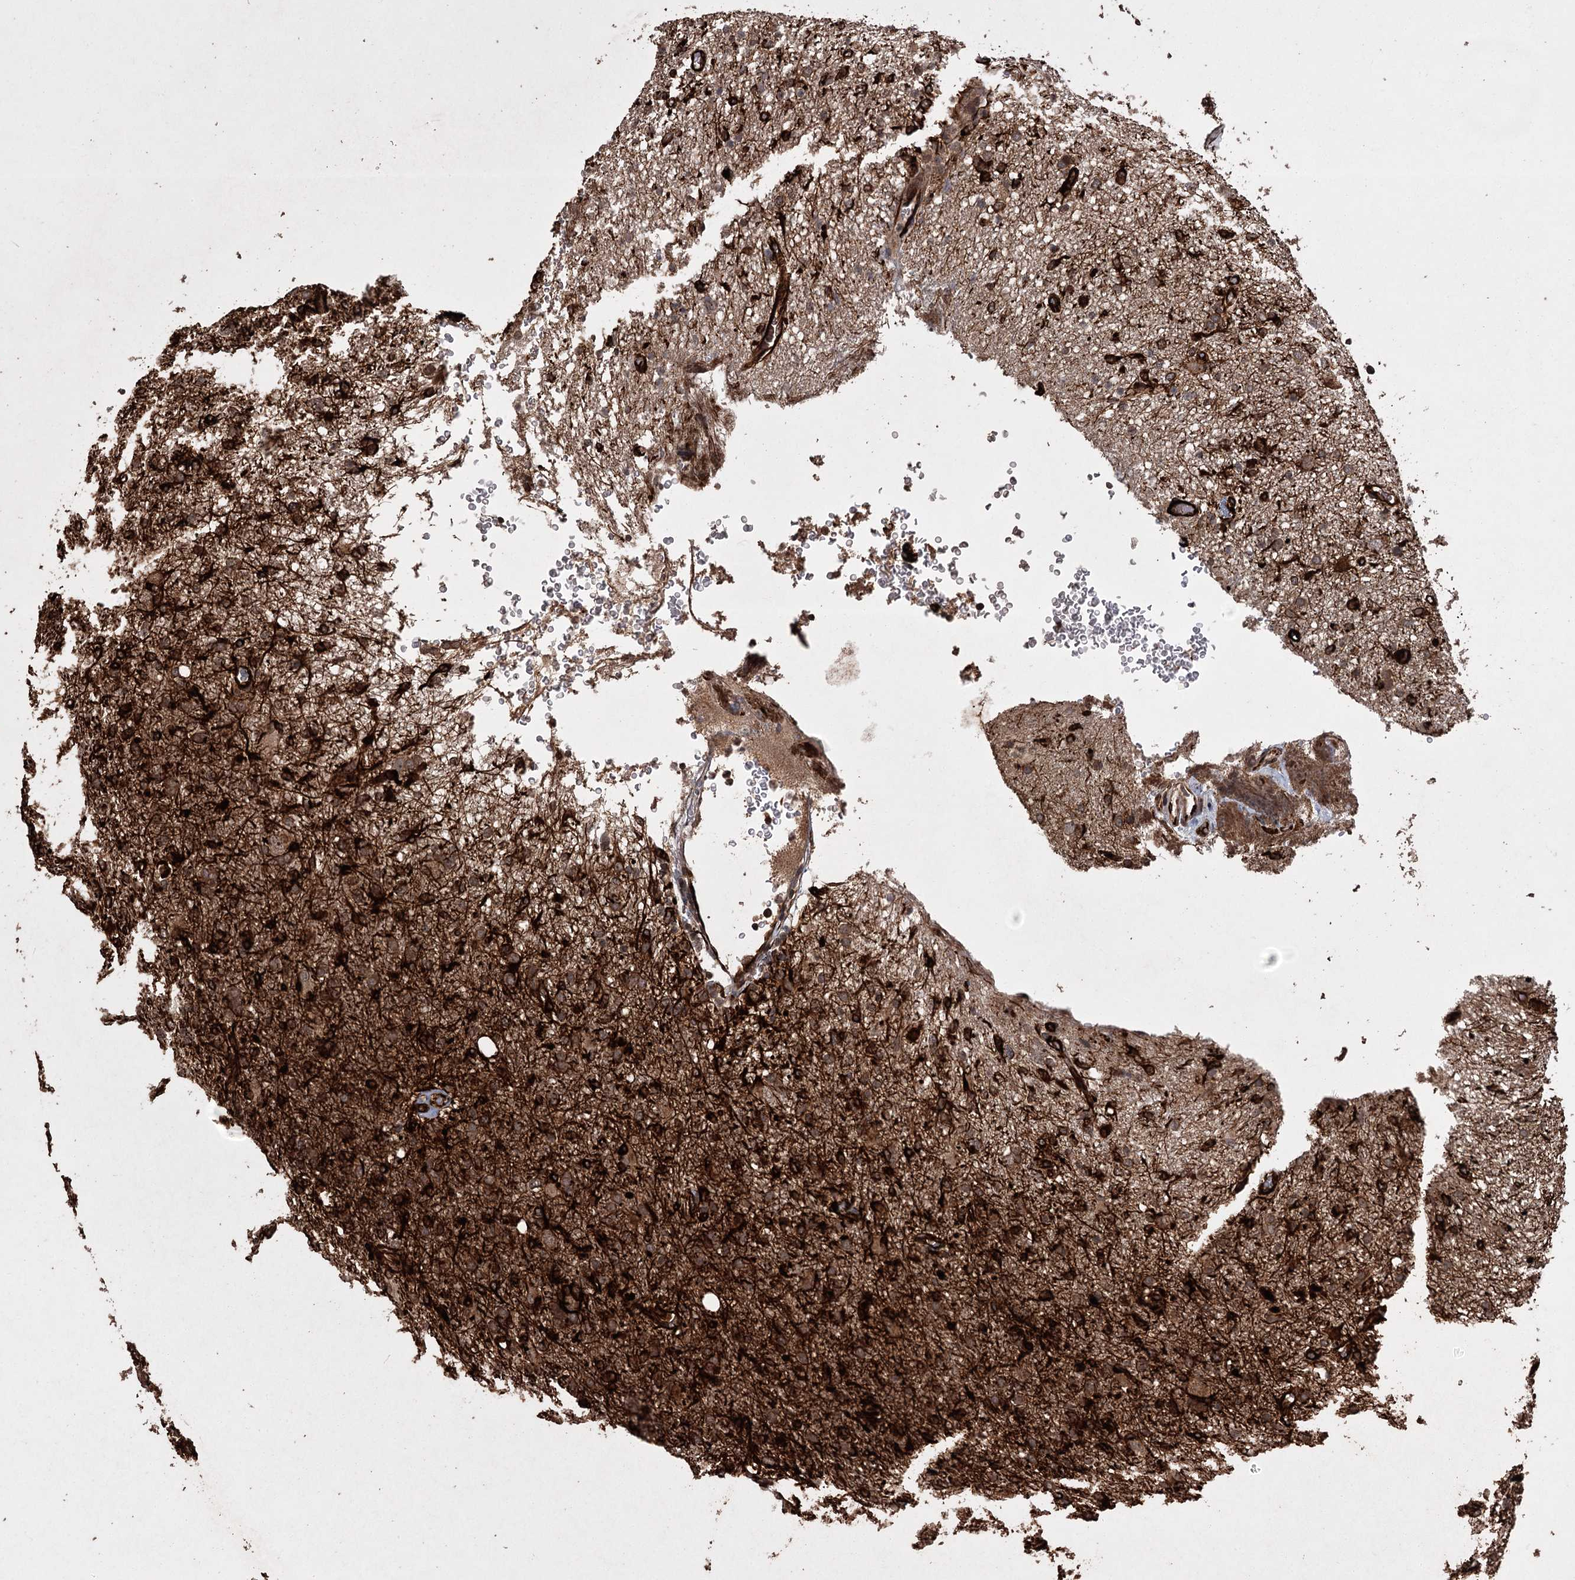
{"staining": {"intensity": "moderate", "quantity": ">75%", "location": "cytoplasmic/membranous"}, "tissue": "glioma", "cell_type": "Tumor cells", "image_type": "cancer", "snomed": [{"axis": "morphology", "description": "Glioma, malignant, High grade"}, {"axis": "topography", "description": "Brain"}], "caption": "Immunohistochemistry (IHC) micrograph of neoplastic tissue: human malignant high-grade glioma stained using IHC shows medium levels of moderate protein expression localized specifically in the cytoplasmic/membranous of tumor cells, appearing as a cytoplasmic/membranous brown color.", "gene": "RPAP3", "patient": {"sex": "female", "age": 57}}